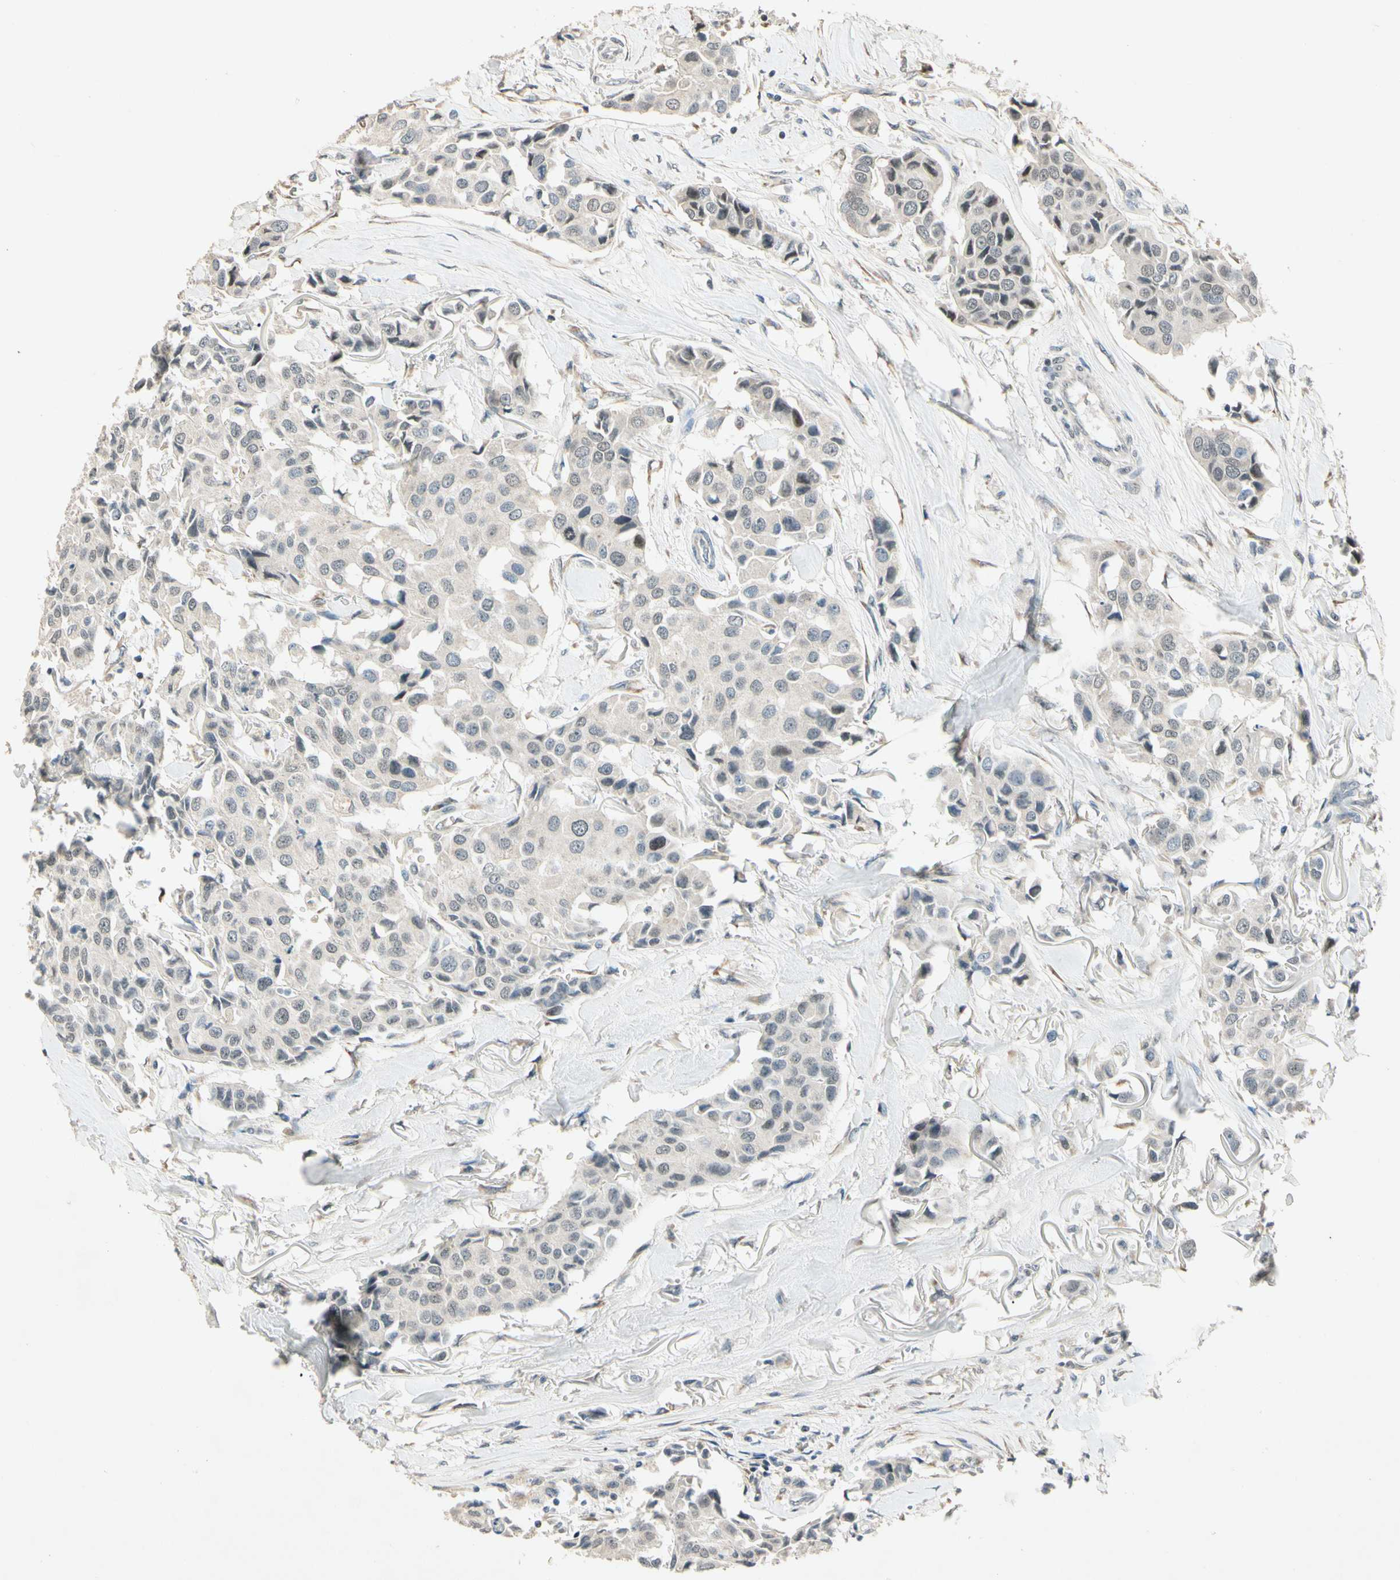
{"staining": {"intensity": "negative", "quantity": "none", "location": "none"}, "tissue": "breast cancer", "cell_type": "Tumor cells", "image_type": "cancer", "snomed": [{"axis": "morphology", "description": "Duct carcinoma"}, {"axis": "topography", "description": "Breast"}], "caption": "Breast cancer was stained to show a protein in brown. There is no significant expression in tumor cells.", "gene": "ZBTB4", "patient": {"sex": "female", "age": 80}}